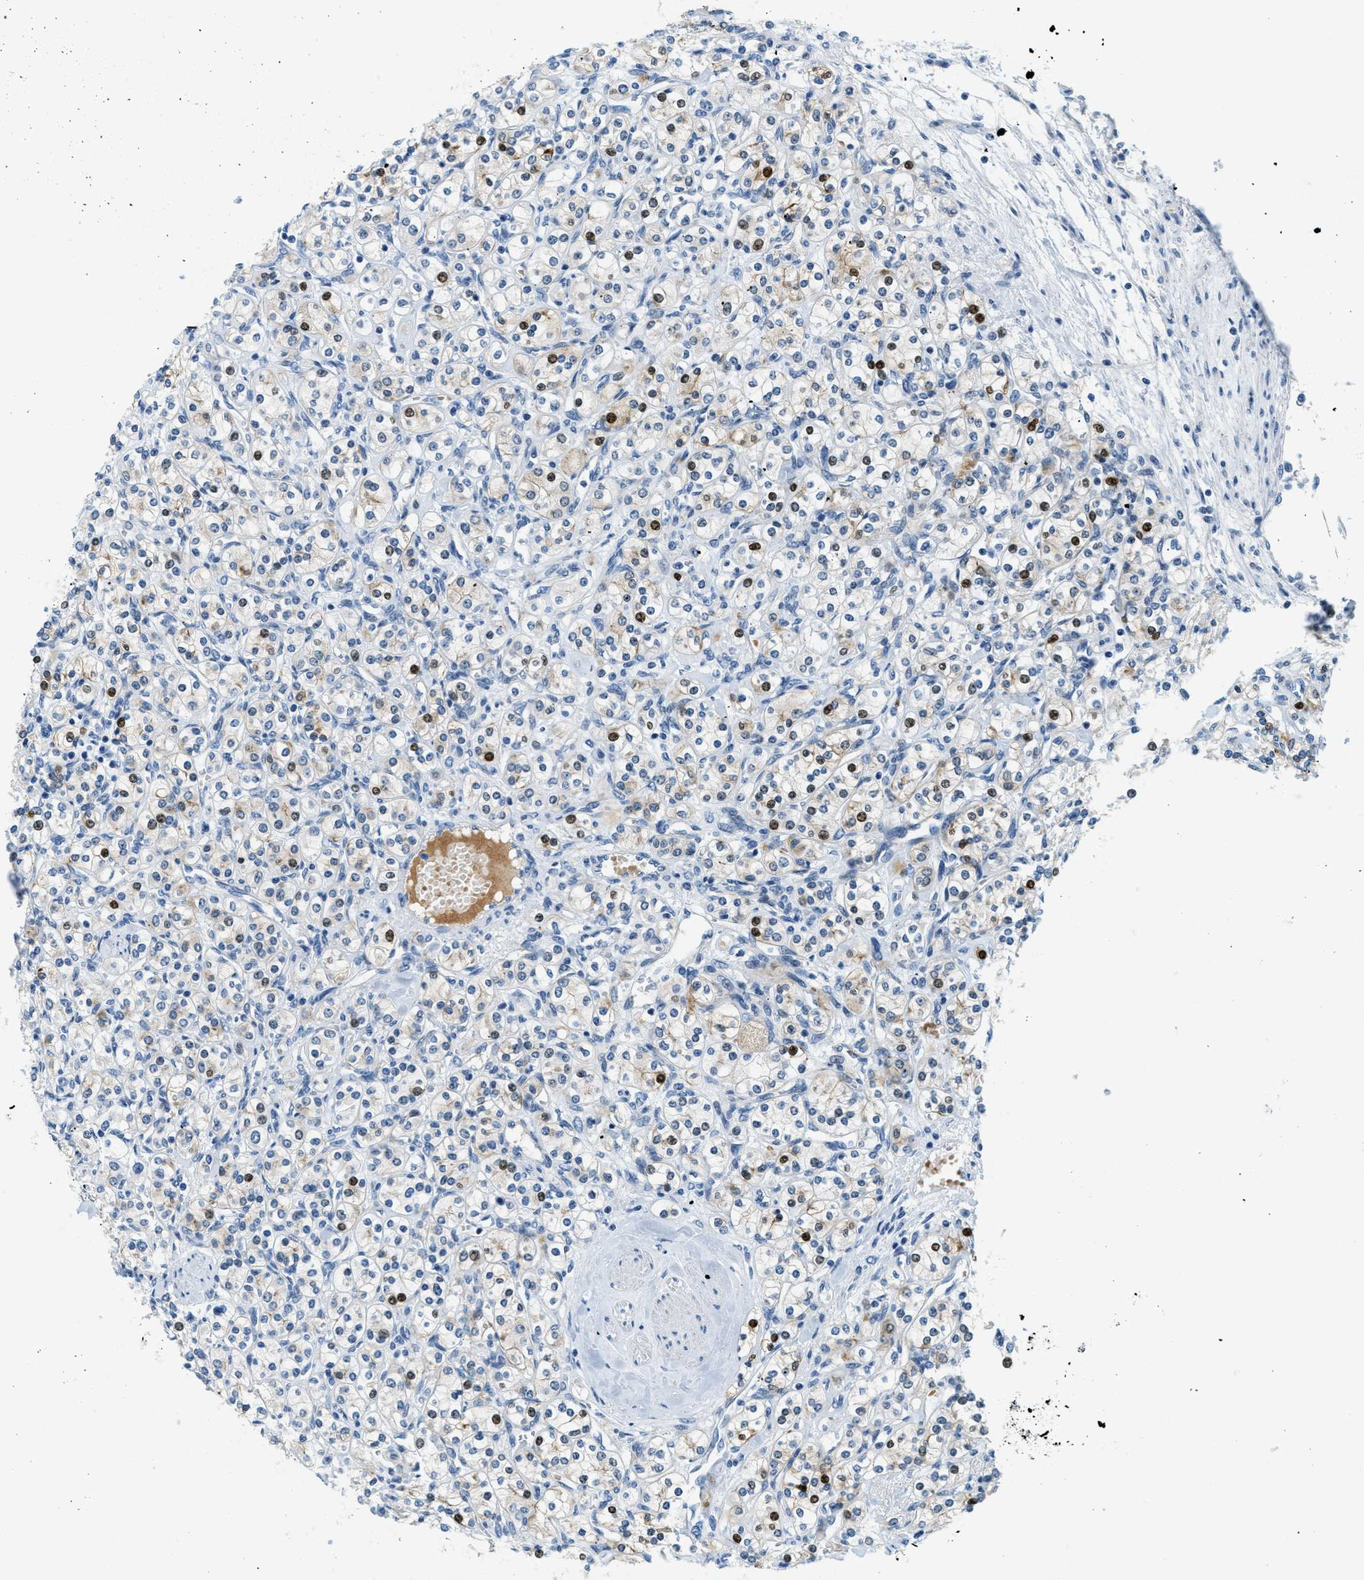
{"staining": {"intensity": "strong", "quantity": "<25%", "location": "cytoplasmic/membranous,nuclear"}, "tissue": "renal cancer", "cell_type": "Tumor cells", "image_type": "cancer", "snomed": [{"axis": "morphology", "description": "Adenocarcinoma, NOS"}, {"axis": "topography", "description": "Kidney"}], "caption": "Renal cancer (adenocarcinoma) stained with IHC demonstrates strong cytoplasmic/membranous and nuclear positivity in approximately <25% of tumor cells. The protein is shown in brown color, while the nuclei are stained blue.", "gene": "CYP4X1", "patient": {"sex": "male", "age": 77}}